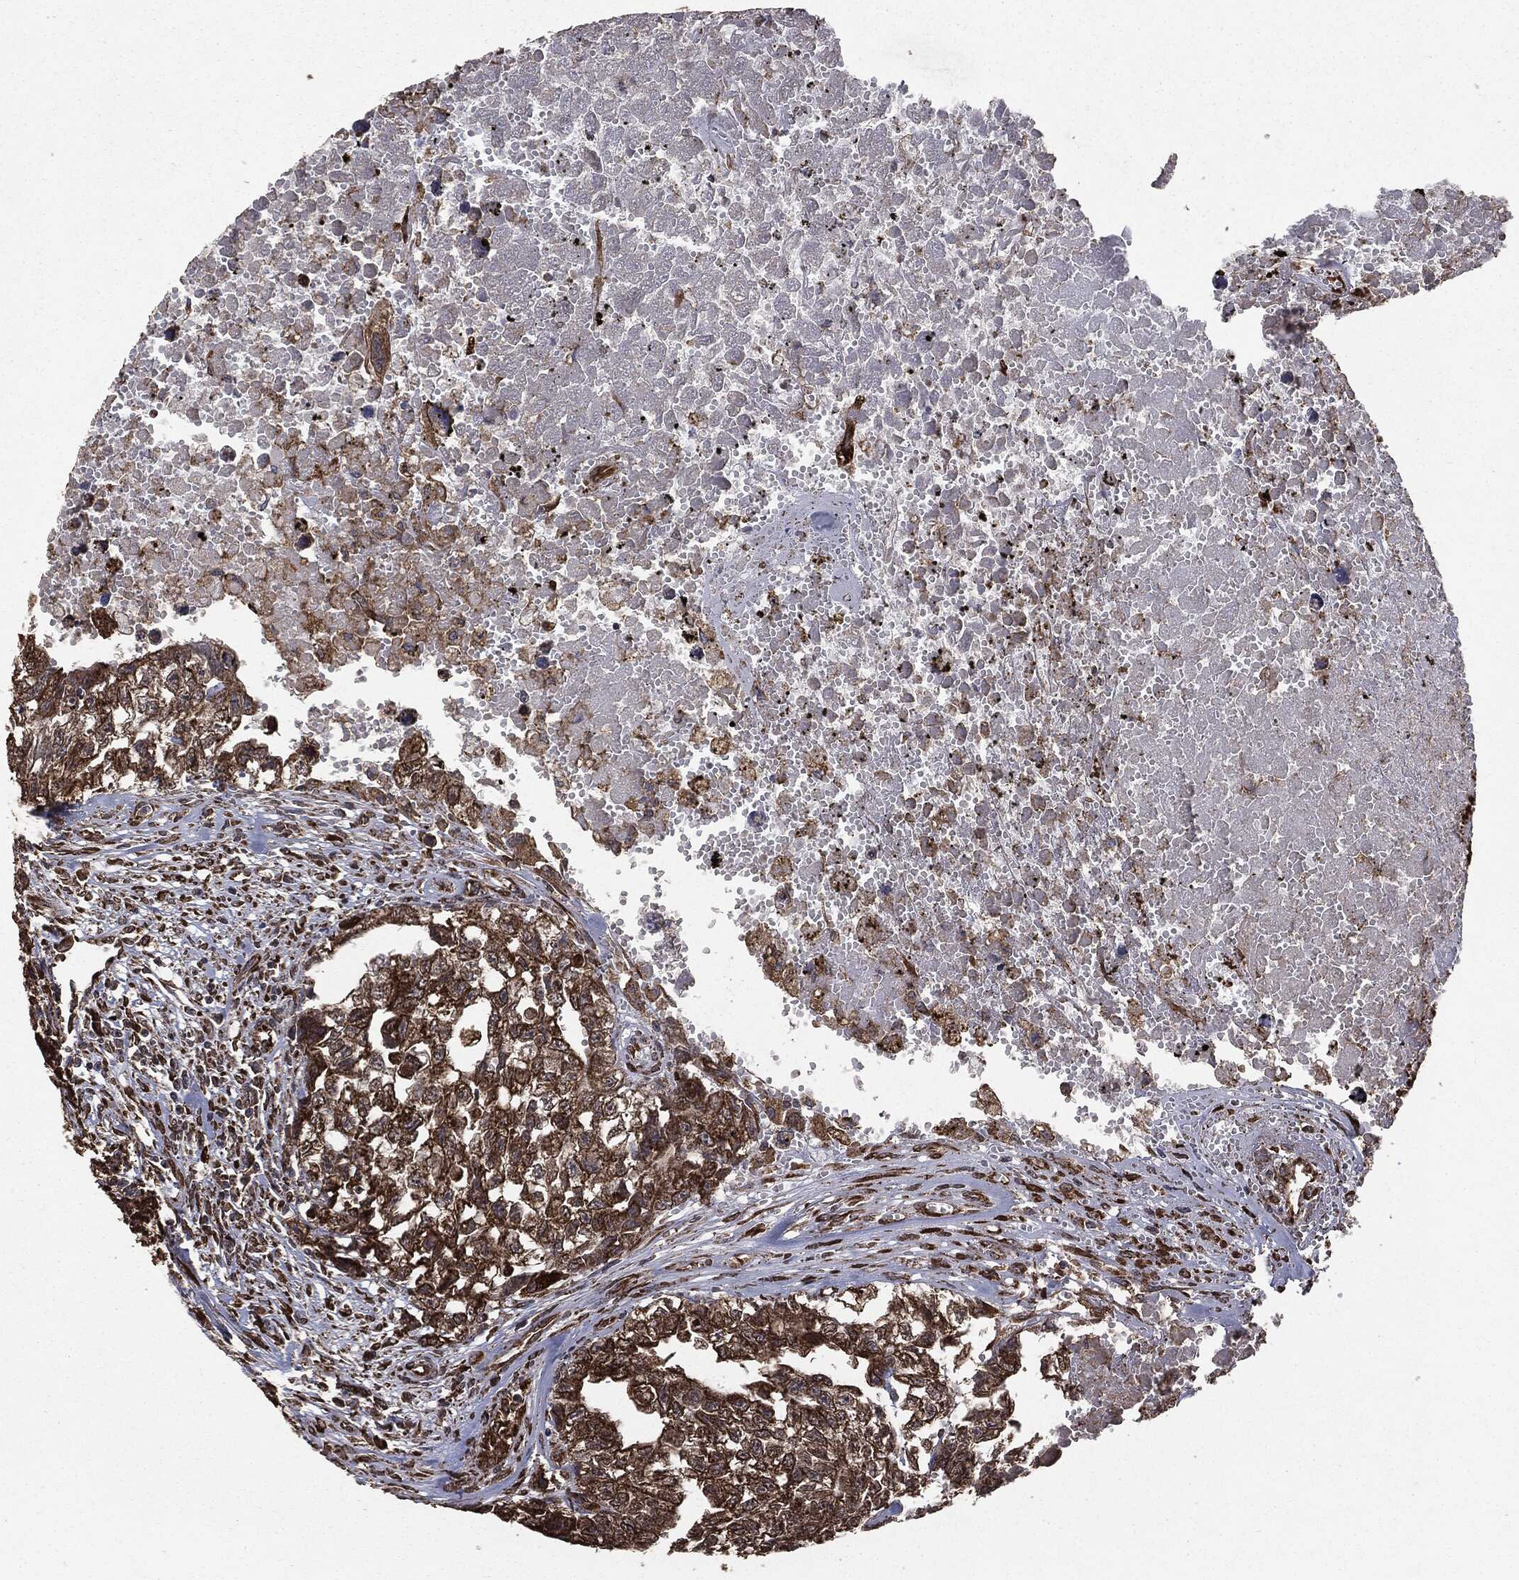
{"staining": {"intensity": "strong", "quantity": ">75%", "location": "cytoplasmic/membranous"}, "tissue": "testis cancer", "cell_type": "Tumor cells", "image_type": "cancer", "snomed": [{"axis": "morphology", "description": "Seminoma, NOS"}, {"axis": "morphology", "description": "Carcinoma, Embryonal, NOS"}, {"axis": "topography", "description": "Testis"}], "caption": "The image displays staining of testis cancer, revealing strong cytoplasmic/membranous protein positivity (brown color) within tumor cells. Immunohistochemistry stains the protein of interest in brown and the nuclei are stained blue.", "gene": "MTOR", "patient": {"sex": "male", "age": 22}}